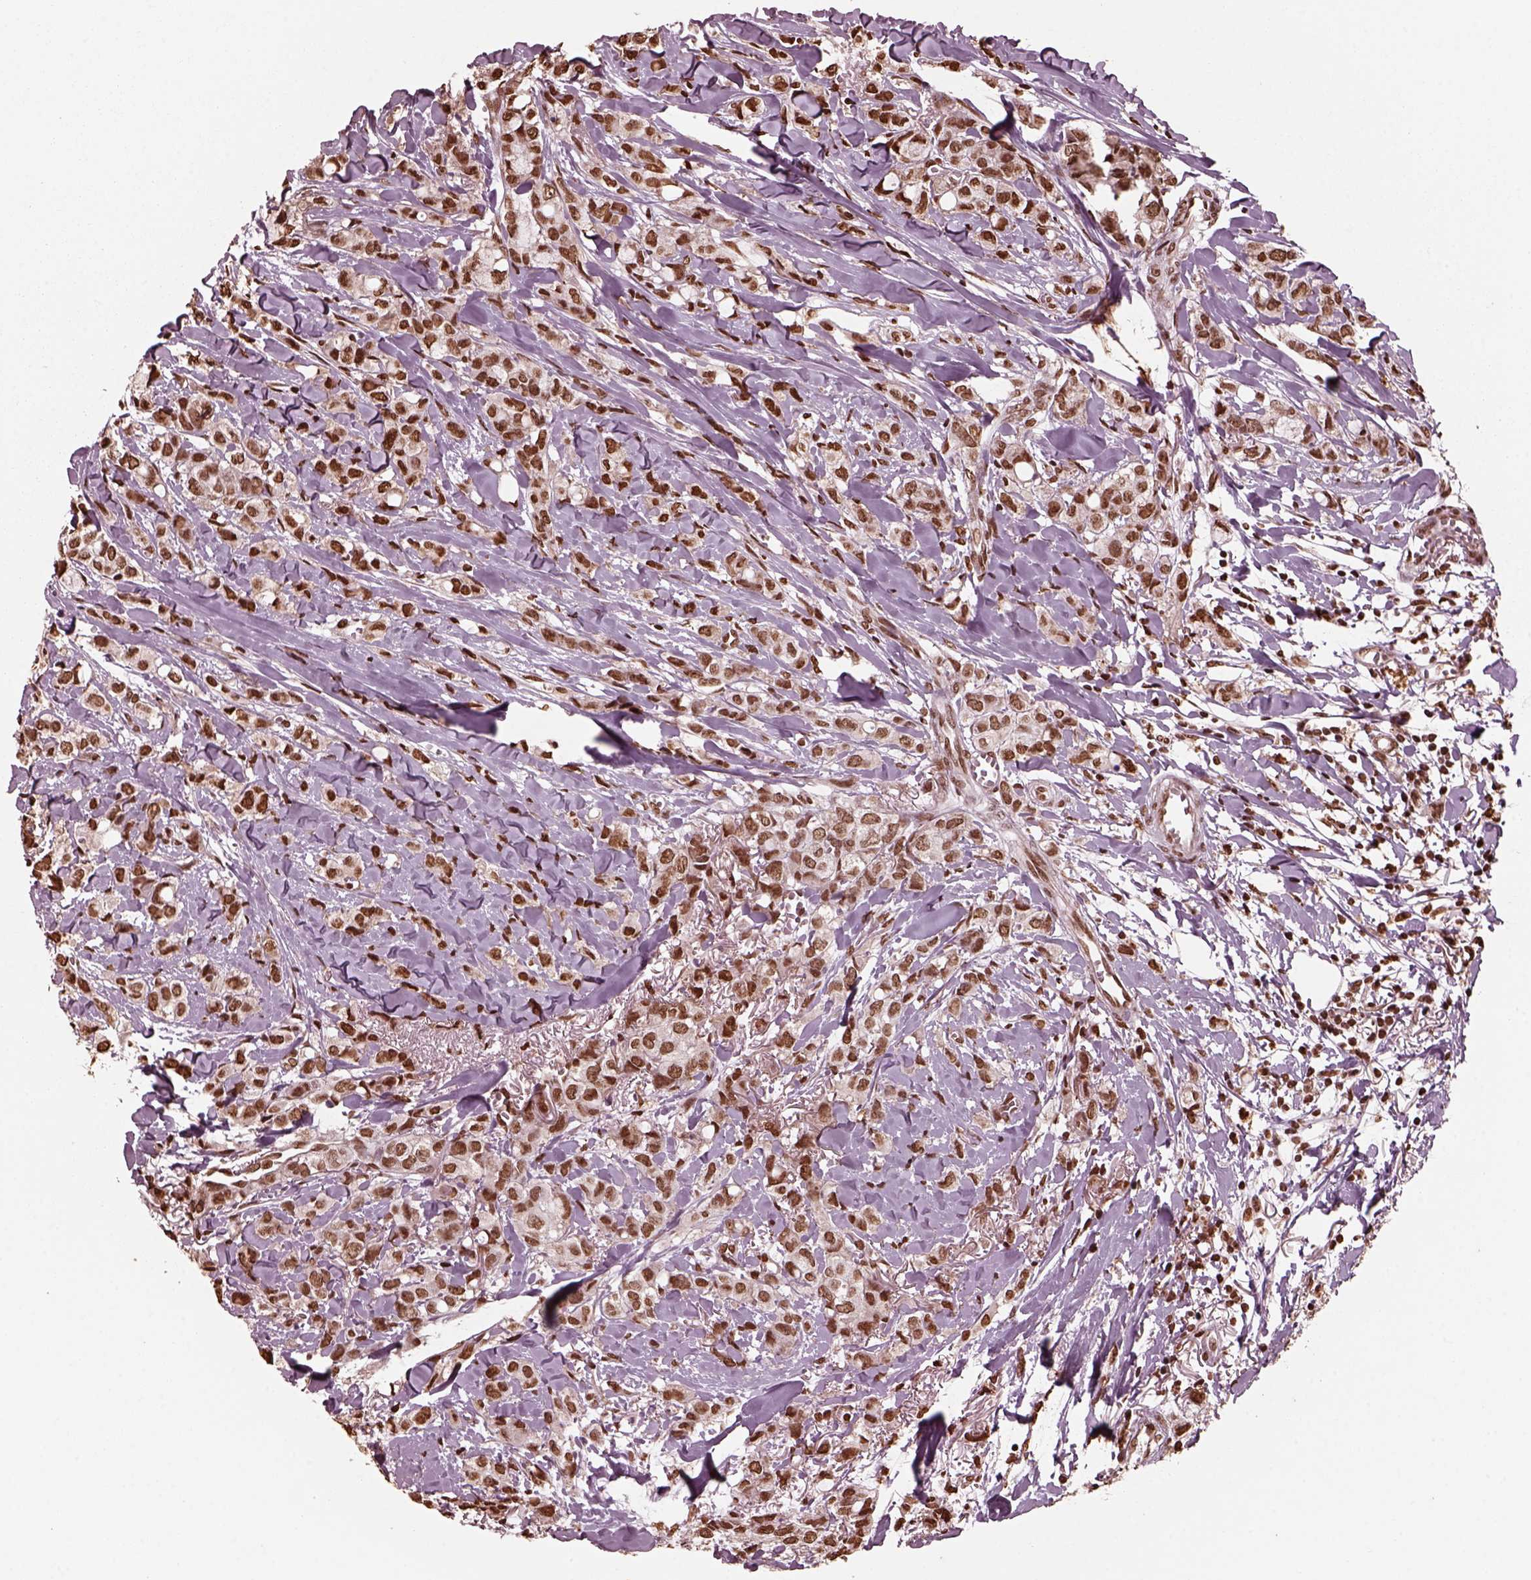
{"staining": {"intensity": "strong", "quantity": ">75%", "location": "nuclear"}, "tissue": "breast cancer", "cell_type": "Tumor cells", "image_type": "cancer", "snomed": [{"axis": "morphology", "description": "Duct carcinoma"}, {"axis": "topography", "description": "Breast"}], "caption": "The immunohistochemical stain labels strong nuclear staining in tumor cells of breast cancer (infiltrating ductal carcinoma) tissue. (DAB (3,3'-diaminobenzidine) IHC, brown staining for protein, blue staining for nuclei).", "gene": "NSD1", "patient": {"sex": "female", "age": 85}}